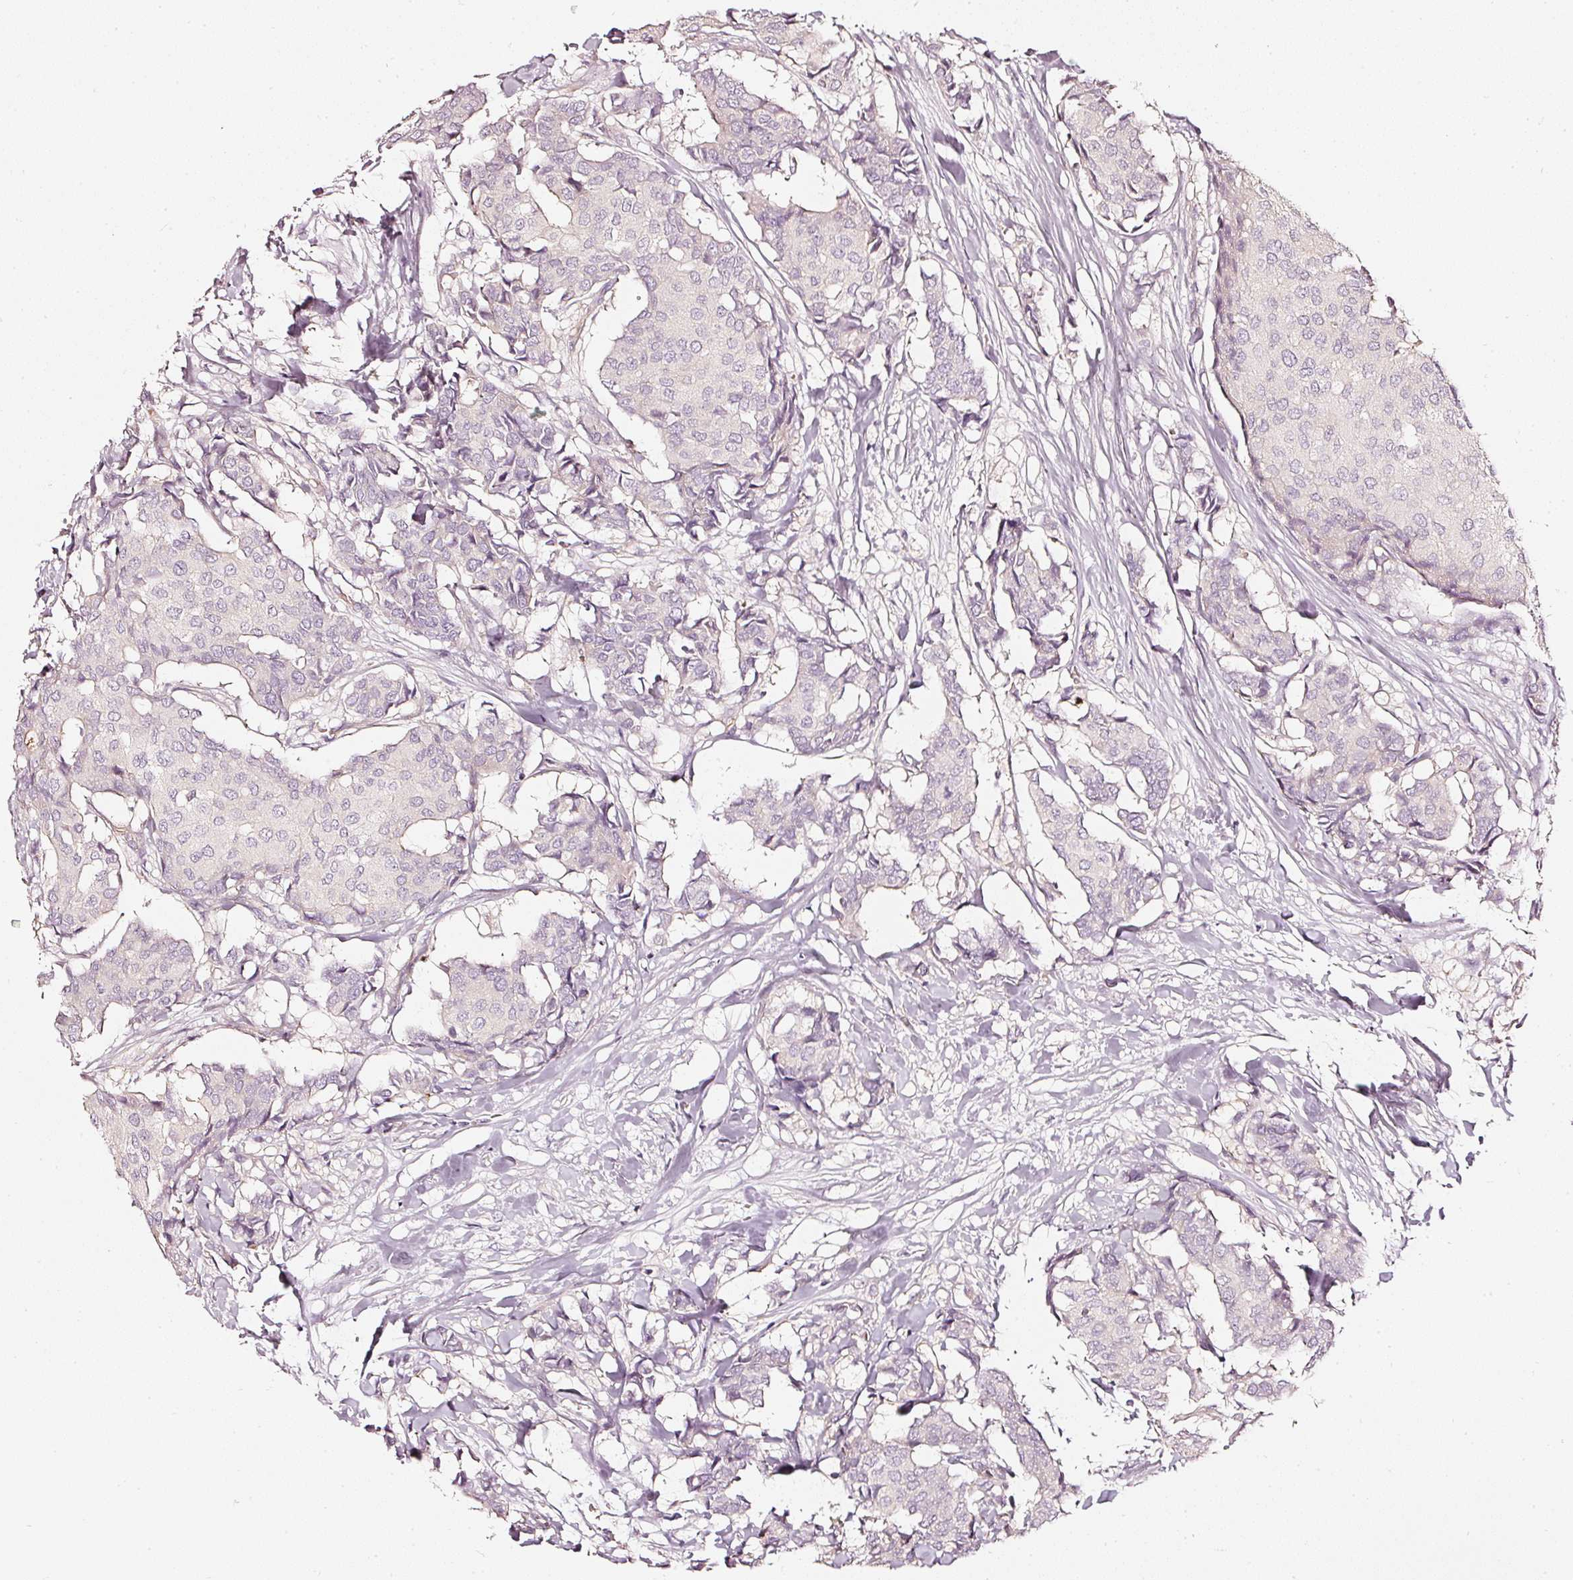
{"staining": {"intensity": "negative", "quantity": "none", "location": "none"}, "tissue": "breast cancer", "cell_type": "Tumor cells", "image_type": "cancer", "snomed": [{"axis": "morphology", "description": "Duct carcinoma"}, {"axis": "topography", "description": "Breast"}], "caption": "Photomicrograph shows no significant protein positivity in tumor cells of breast cancer (invasive ductal carcinoma). The staining was performed using DAB (3,3'-diaminobenzidine) to visualize the protein expression in brown, while the nuclei were stained in blue with hematoxylin (Magnification: 20x).", "gene": "CNP", "patient": {"sex": "female", "age": 75}}